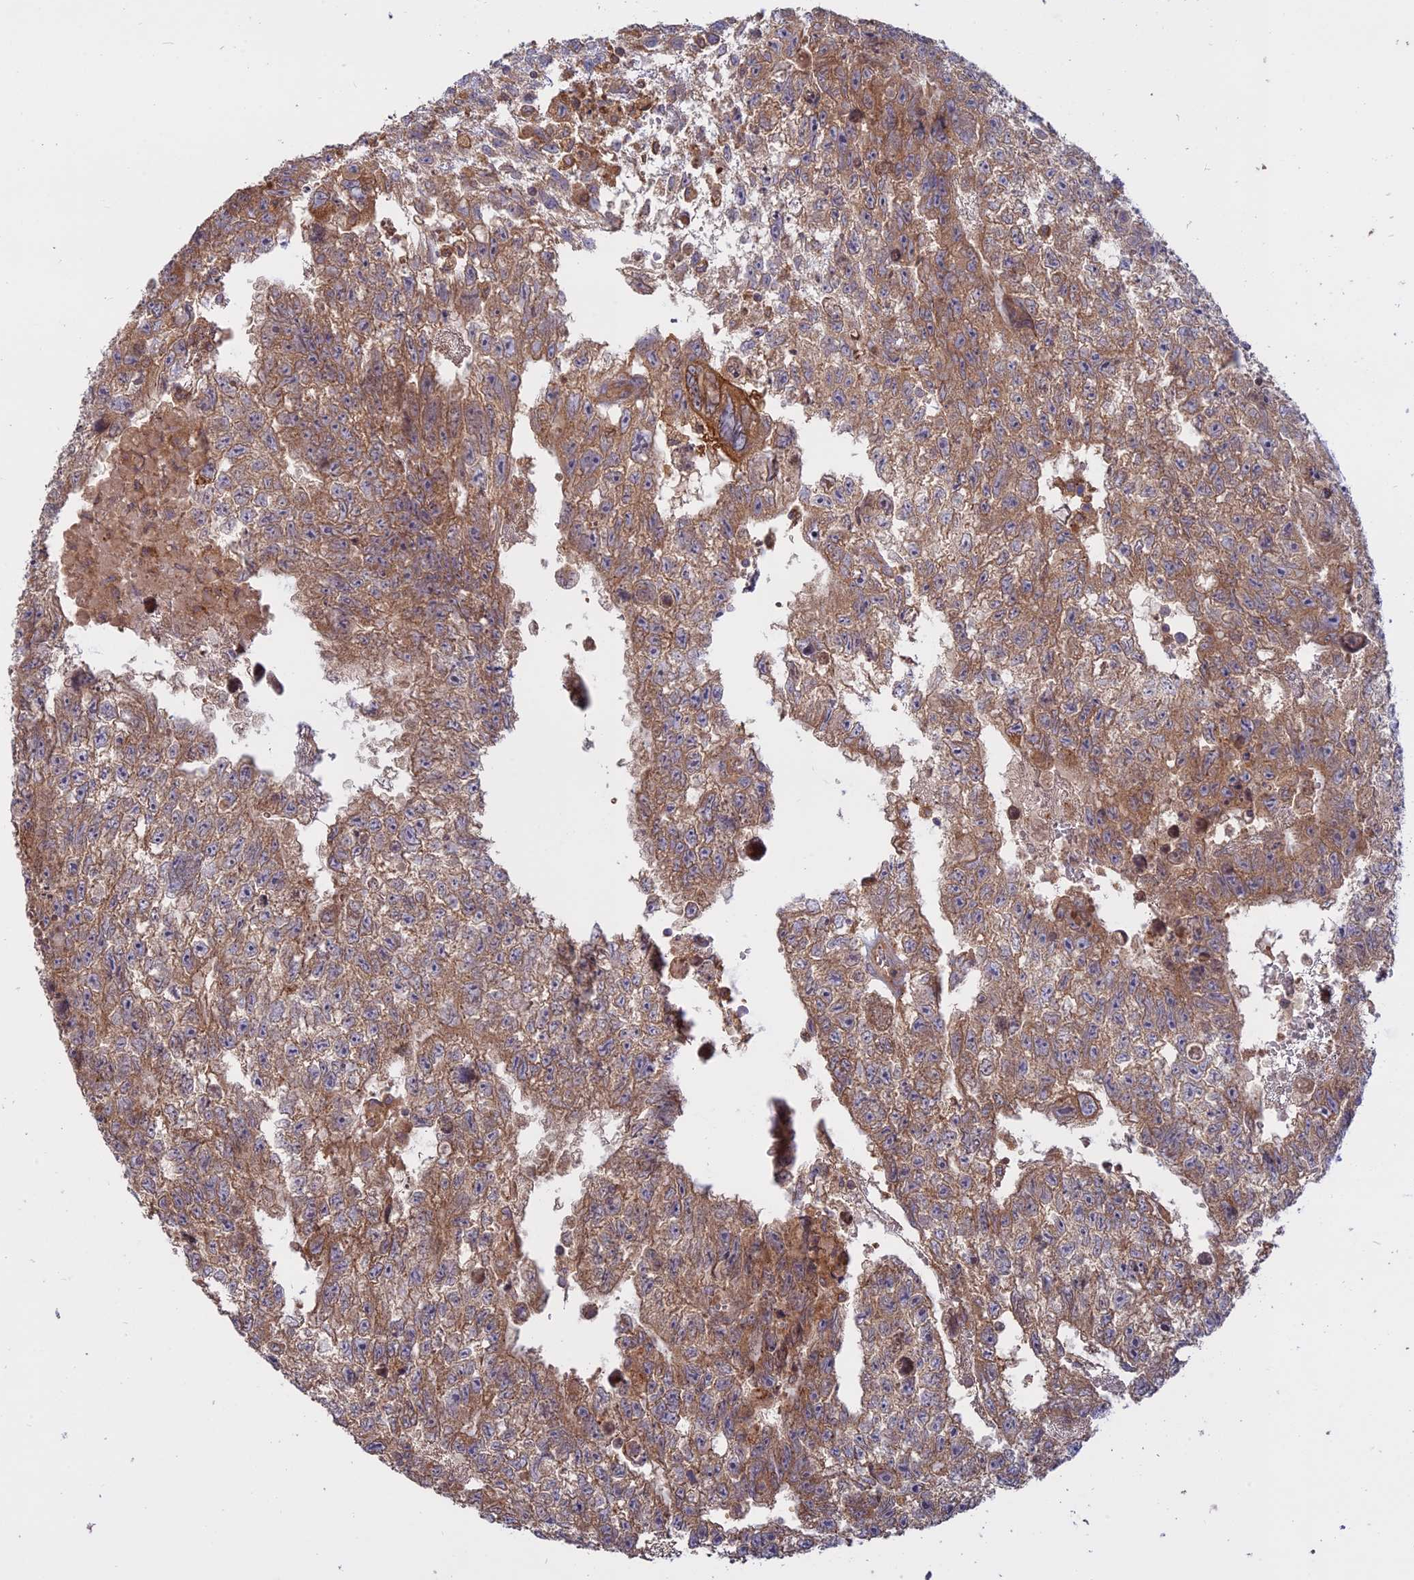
{"staining": {"intensity": "moderate", "quantity": ">75%", "location": "cytoplasmic/membranous"}, "tissue": "testis cancer", "cell_type": "Tumor cells", "image_type": "cancer", "snomed": [{"axis": "morphology", "description": "Carcinoma, Embryonal, NOS"}, {"axis": "topography", "description": "Testis"}], "caption": "Testis embryonal carcinoma stained for a protein (brown) demonstrates moderate cytoplasmic/membranous positive expression in about >75% of tumor cells.", "gene": "TMEM208", "patient": {"sex": "male", "age": 26}}